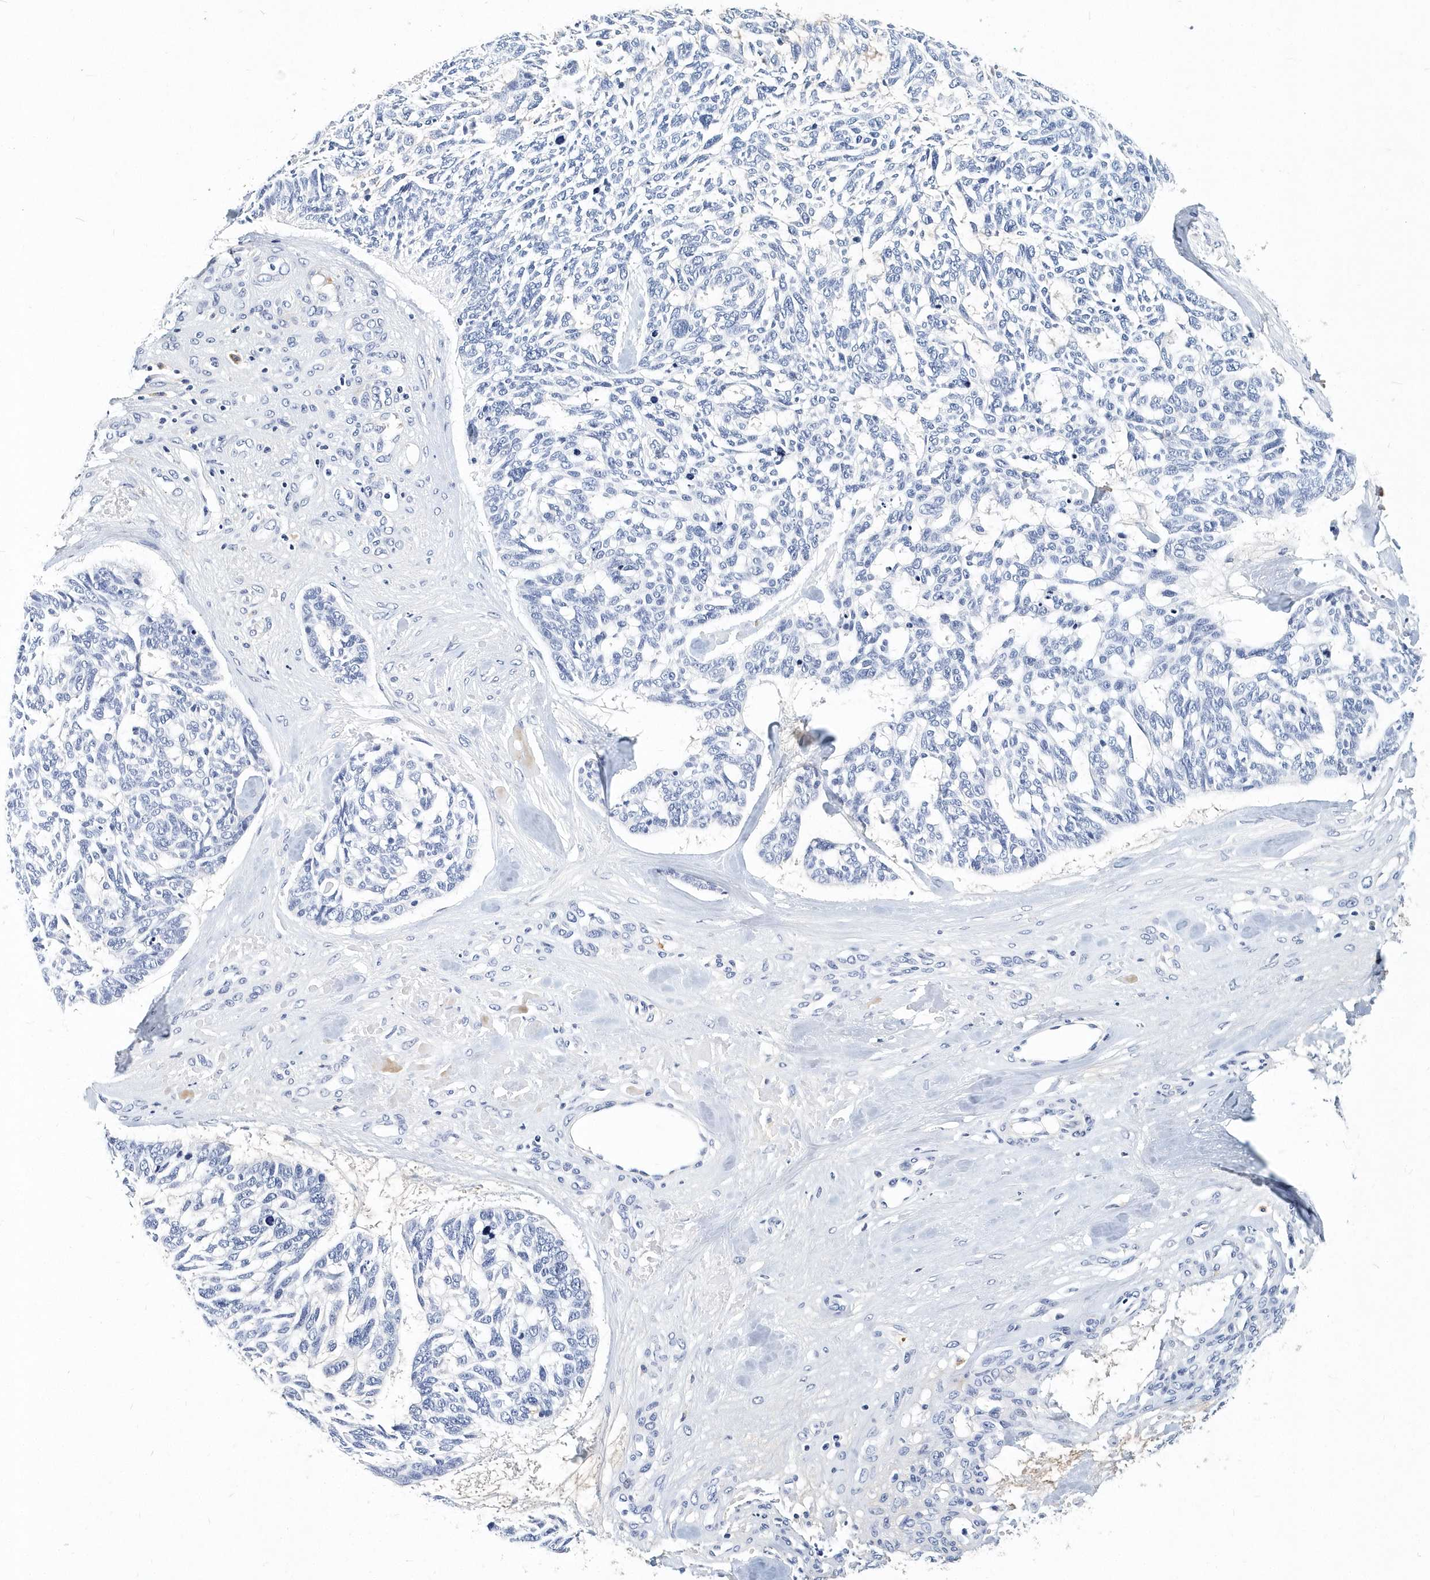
{"staining": {"intensity": "negative", "quantity": "none", "location": "none"}, "tissue": "skin cancer", "cell_type": "Tumor cells", "image_type": "cancer", "snomed": [{"axis": "morphology", "description": "Basal cell carcinoma"}, {"axis": "topography", "description": "Skin"}], "caption": "Immunohistochemistry (IHC) of basal cell carcinoma (skin) demonstrates no expression in tumor cells.", "gene": "ITGA2B", "patient": {"sex": "male", "age": 88}}